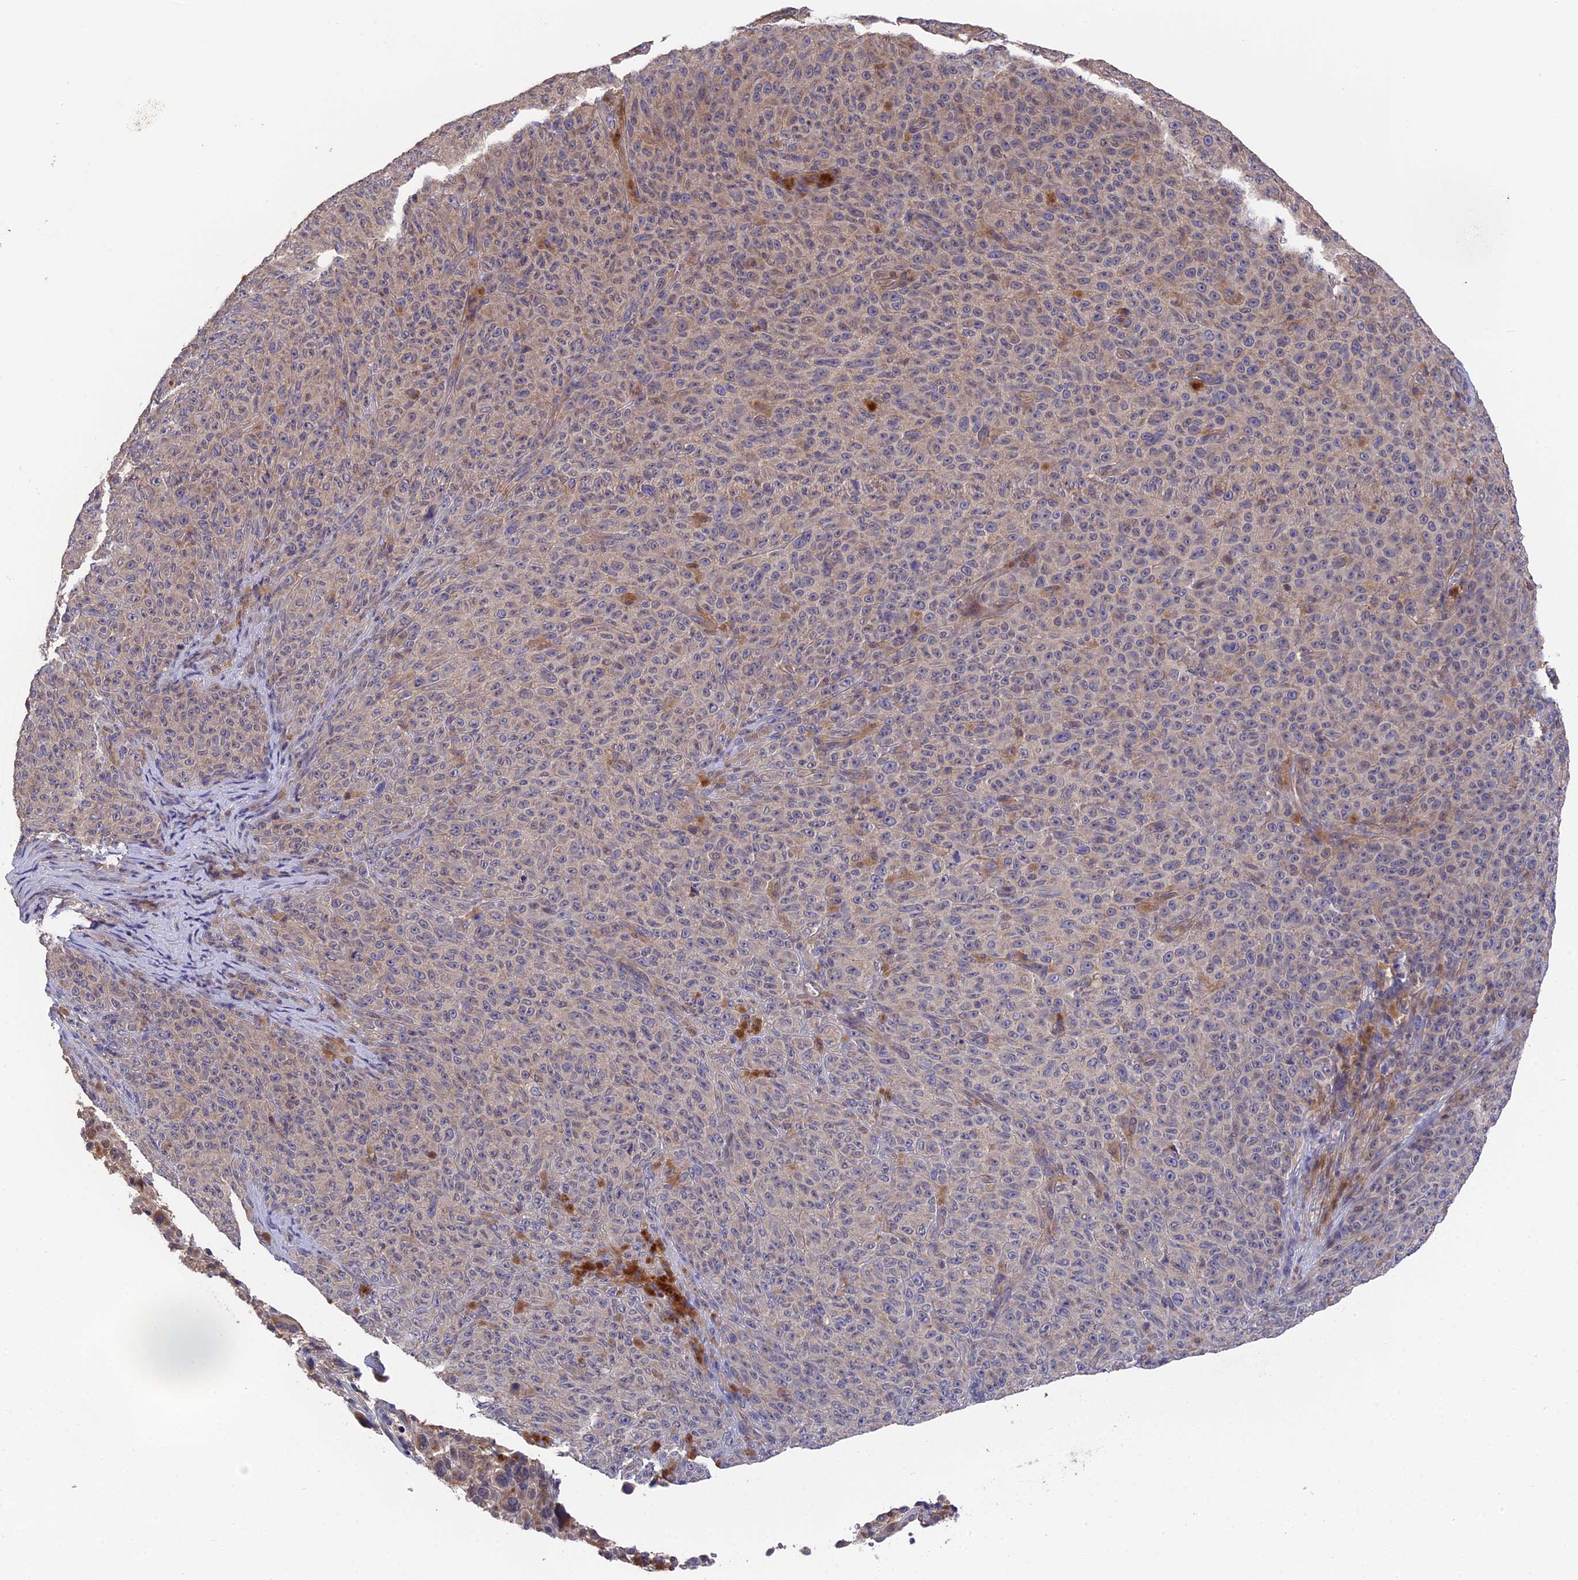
{"staining": {"intensity": "weak", "quantity": "<25%", "location": "cytoplasmic/membranous"}, "tissue": "melanoma", "cell_type": "Tumor cells", "image_type": "cancer", "snomed": [{"axis": "morphology", "description": "Malignant melanoma, NOS"}, {"axis": "topography", "description": "Skin"}], "caption": "The immunohistochemistry image has no significant positivity in tumor cells of malignant melanoma tissue. (DAB IHC with hematoxylin counter stain).", "gene": "ZCCHC2", "patient": {"sex": "female", "age": 82}}